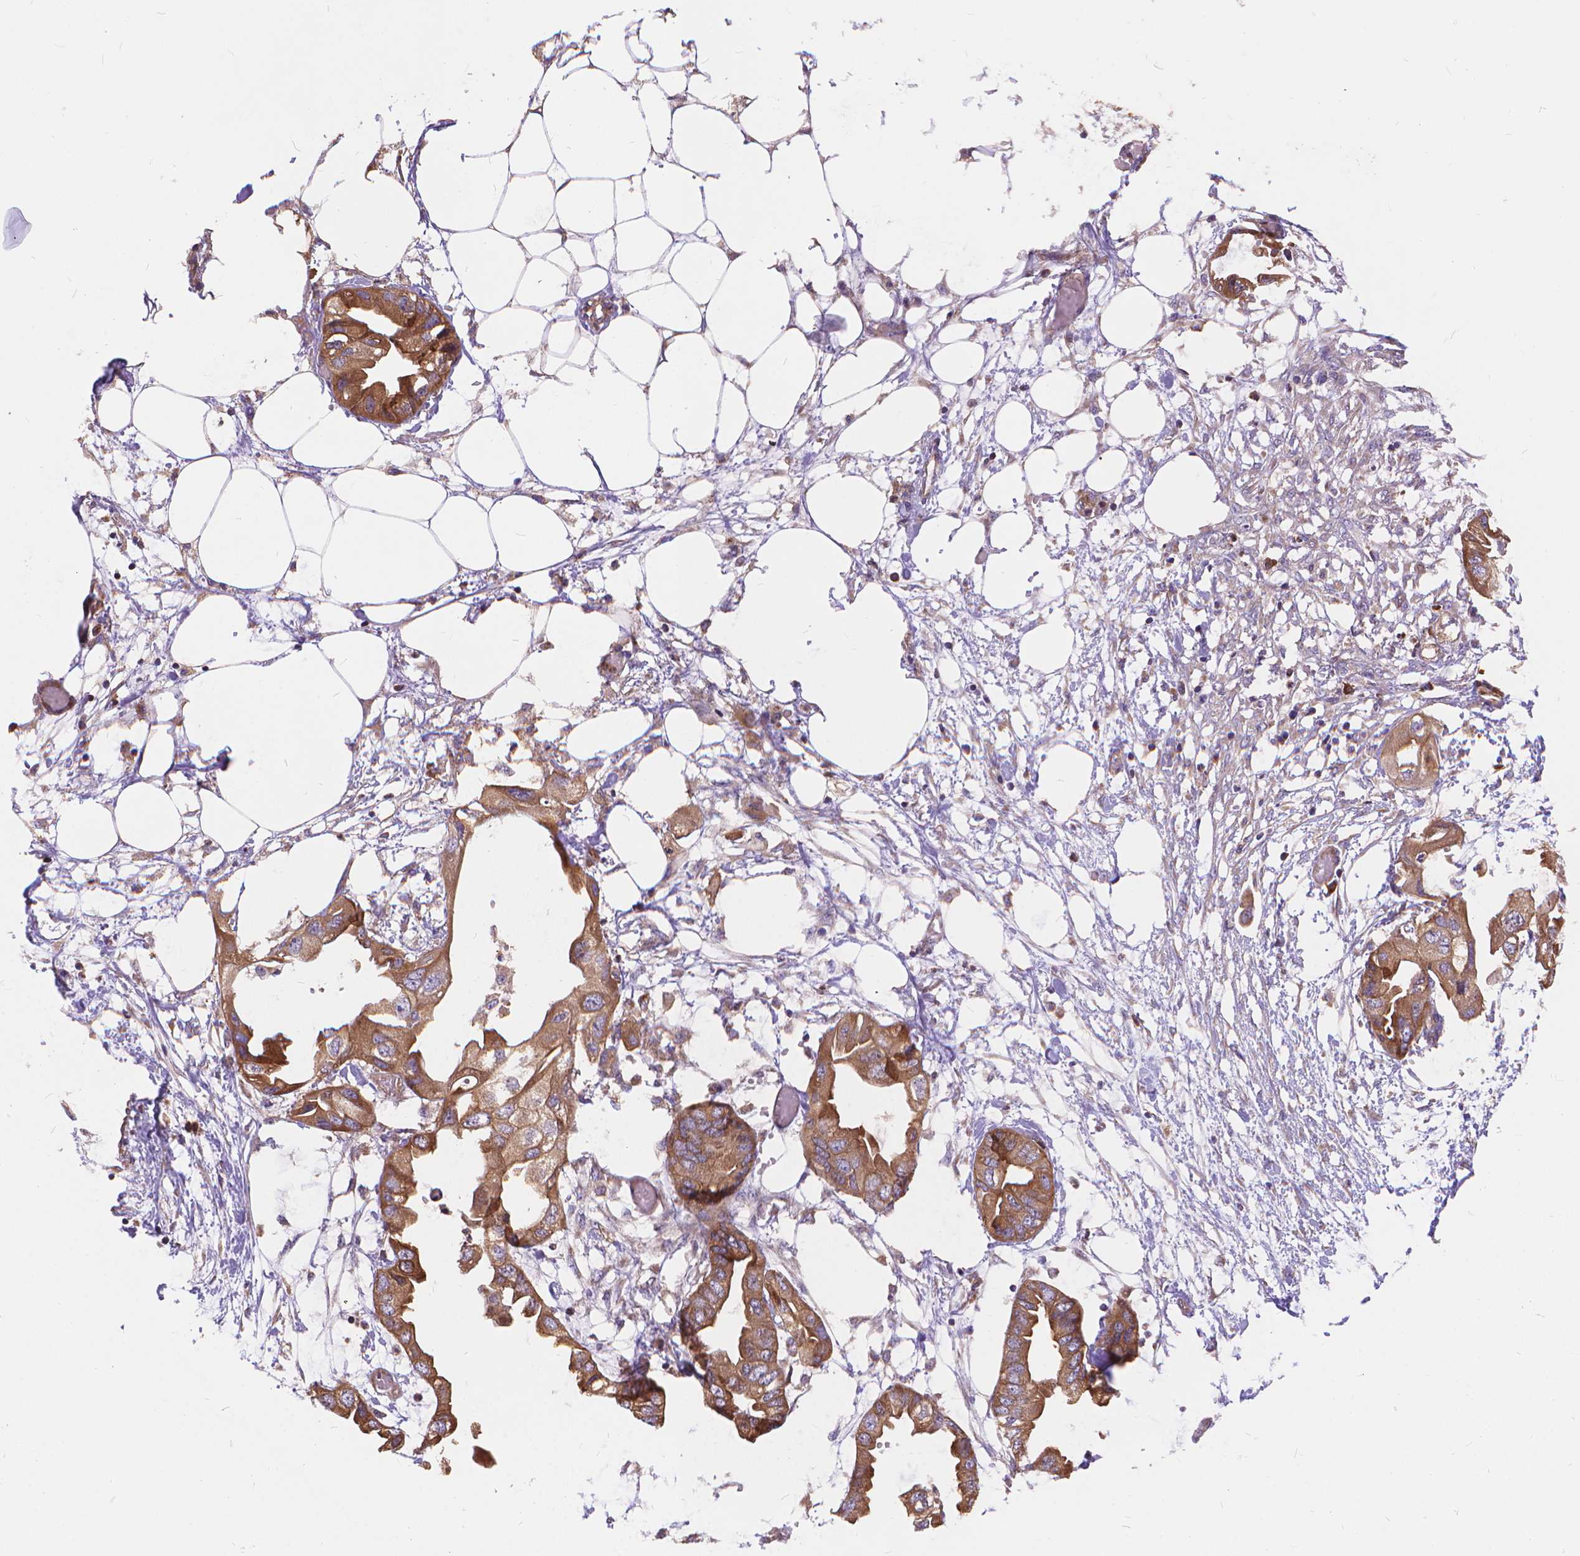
{"staining": {"intensity": "moderate", "quantity": ">75%", "location": "cytoplasmic/membranous"}, "tissue": "endometrial cancer", "cell_type": "Tumor cells", "image_type": "cancer", "snomed": [{"axis": "morphology", "description": "Adenocarcinoma, NOS"}, {"axis": "morphology", "description": "Adenocarcinoma, metastatic, NOS"}, {"axis": "topography", "description": "Adipose tissue"}, {"axis": "topography", "description": "Endometrium"}], "caption": "A brown stain labels moderate cytoplasmic/membranous positivity of a protein in endometrial cancer (adenocarcinoma) tumor cells.", "gene": "ARAP1", "patient": {"sex": "female", "age": 67}}